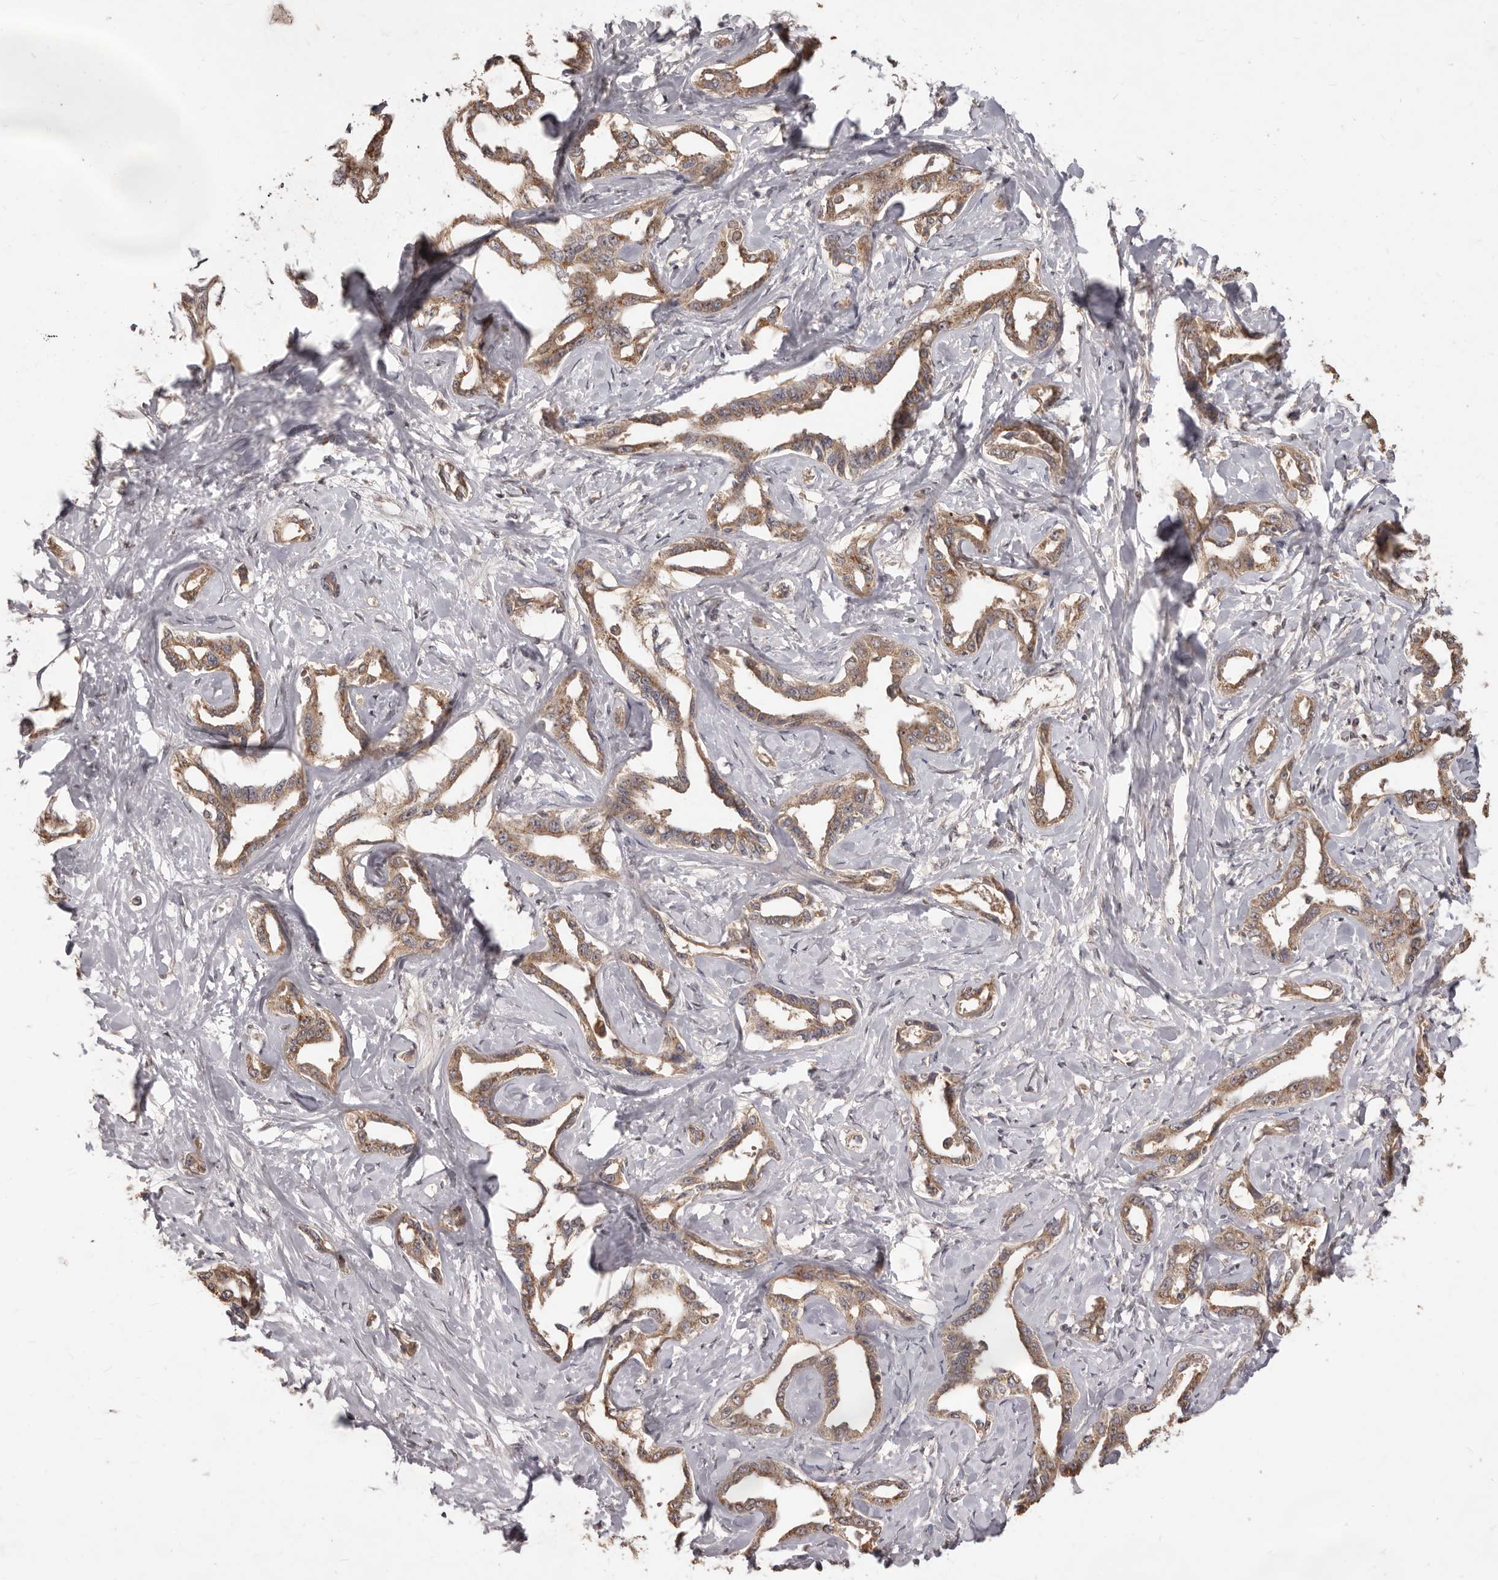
{"staining": {"intensity": "moderate", "quantity": ">75%", "location": "cytoplasmic/membranous"}, "tissue": "liver cancer", "cell_type": "Tumor cells", "image_type": "cancer", "snomed": [{"axis": "morphology", "description": "Cholangiocarcinoma"}, {"axis": "topography", "description": "Liver"}], "caption": "Protein analysis of liver cancer (cholangiocarcinoma) tissue shows moderate cytoplasmic/membranous staining in approximately >75% of tumor cells. The protein is stained brown, and the nuclei are stained in blue (DAB (3,3'-diaminobenzidine) IHC with brightfield microscopy, high magnification).", "gene": "MTO1", "patient": {"sex": "male", "age": 59}}